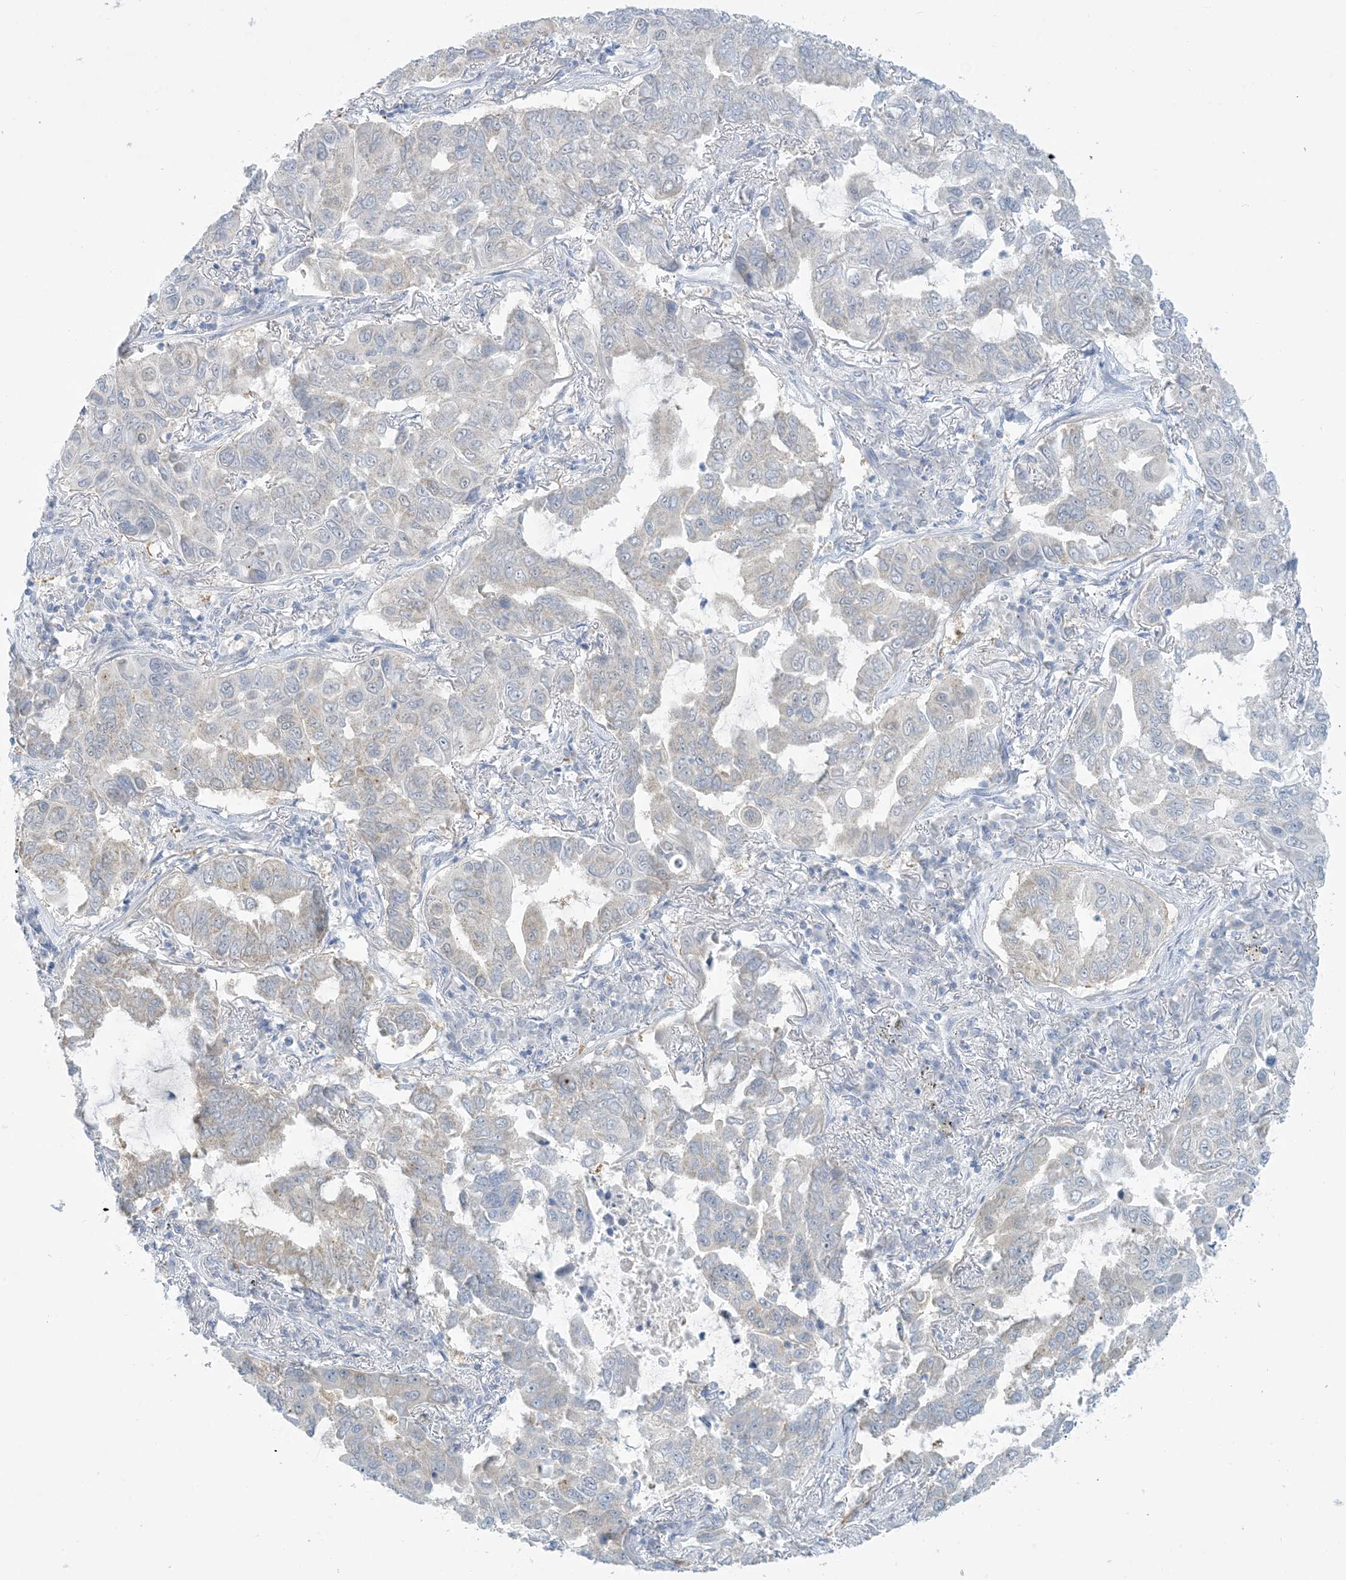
{"staining": {"intensity": "weak", "quantity": "<25%", "location": "cytoplasmic/membranous"}, "tissue": "lung cancer", "cell_type": "Tumor cells", "image_type": "cancer", "snomed": [{"axis": "morphology", "description": "Adenocarcinoma, NOS"}, {"axis": "topography", "description": "Lung"}], "caption": "Tumor cells are negative for protein expression in human lung cancer.", "gene": "MRPS18A", "patient": {"sex": "male", "age": 64}}